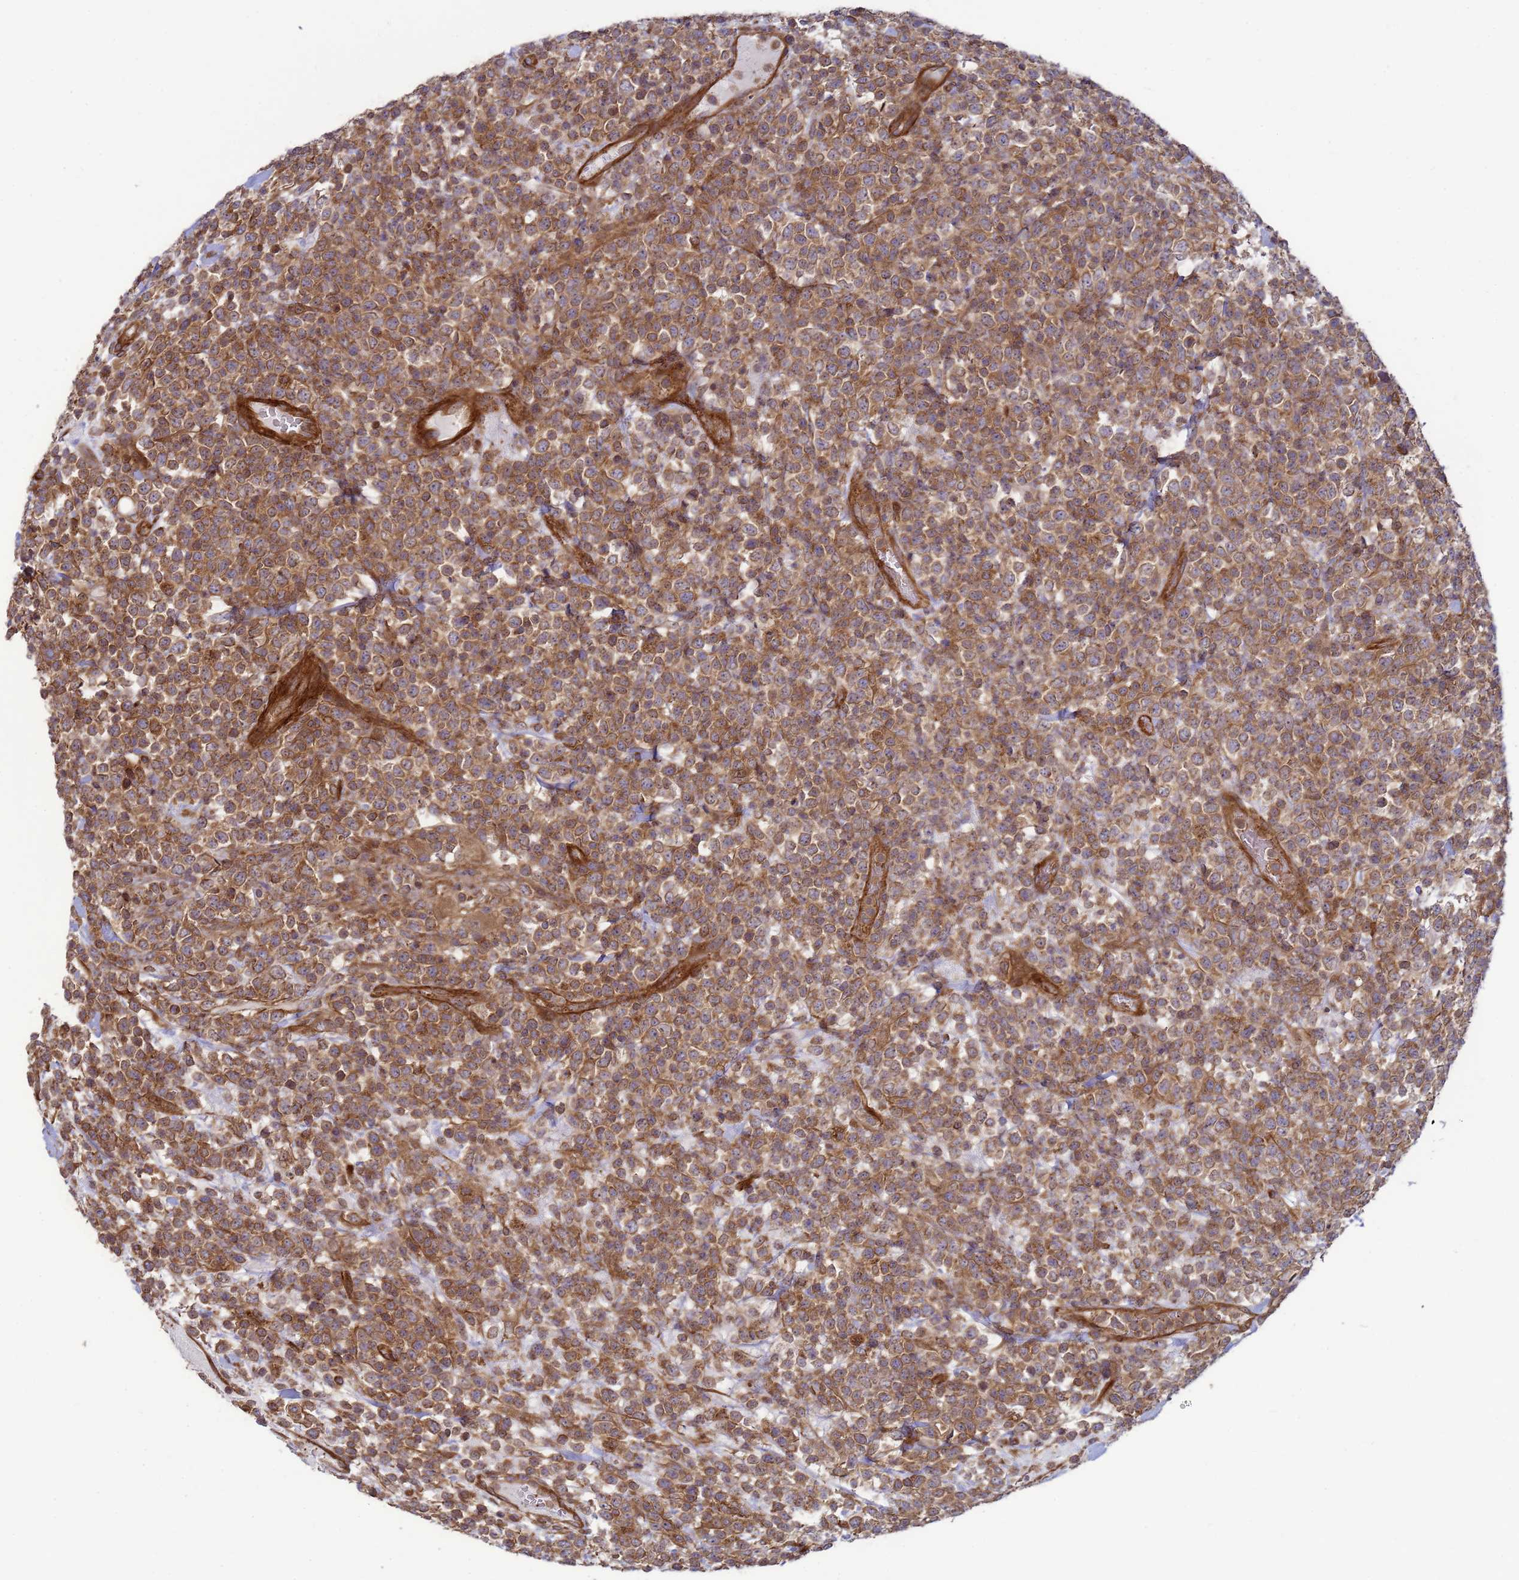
{"staining": {"intensity": "moderate", "quantity": ">75%", "location": "cytoplasmic/membranous"}, "tissue": "lymphoma", "cell_type": "Tumor cells", "image_type": "cancer", "snomed": [{"axis": "morphology", "description": "Malignant lymphoma, non-Hodgkin's type, High grade"}, {"axis": "topography", "description": "Colon"}], "caption": "A medium amount of moderate cytoplasmic/membranous staining is appreciated in about >75% of tumor cells in high-grade malignant lymphoma, non-Hodgkin's type tissue. (DAB = brown stain, brightfield microscopy at high magnification).", "gene": "CNOT1", "patient": {"sex": "female", "age": 53}}